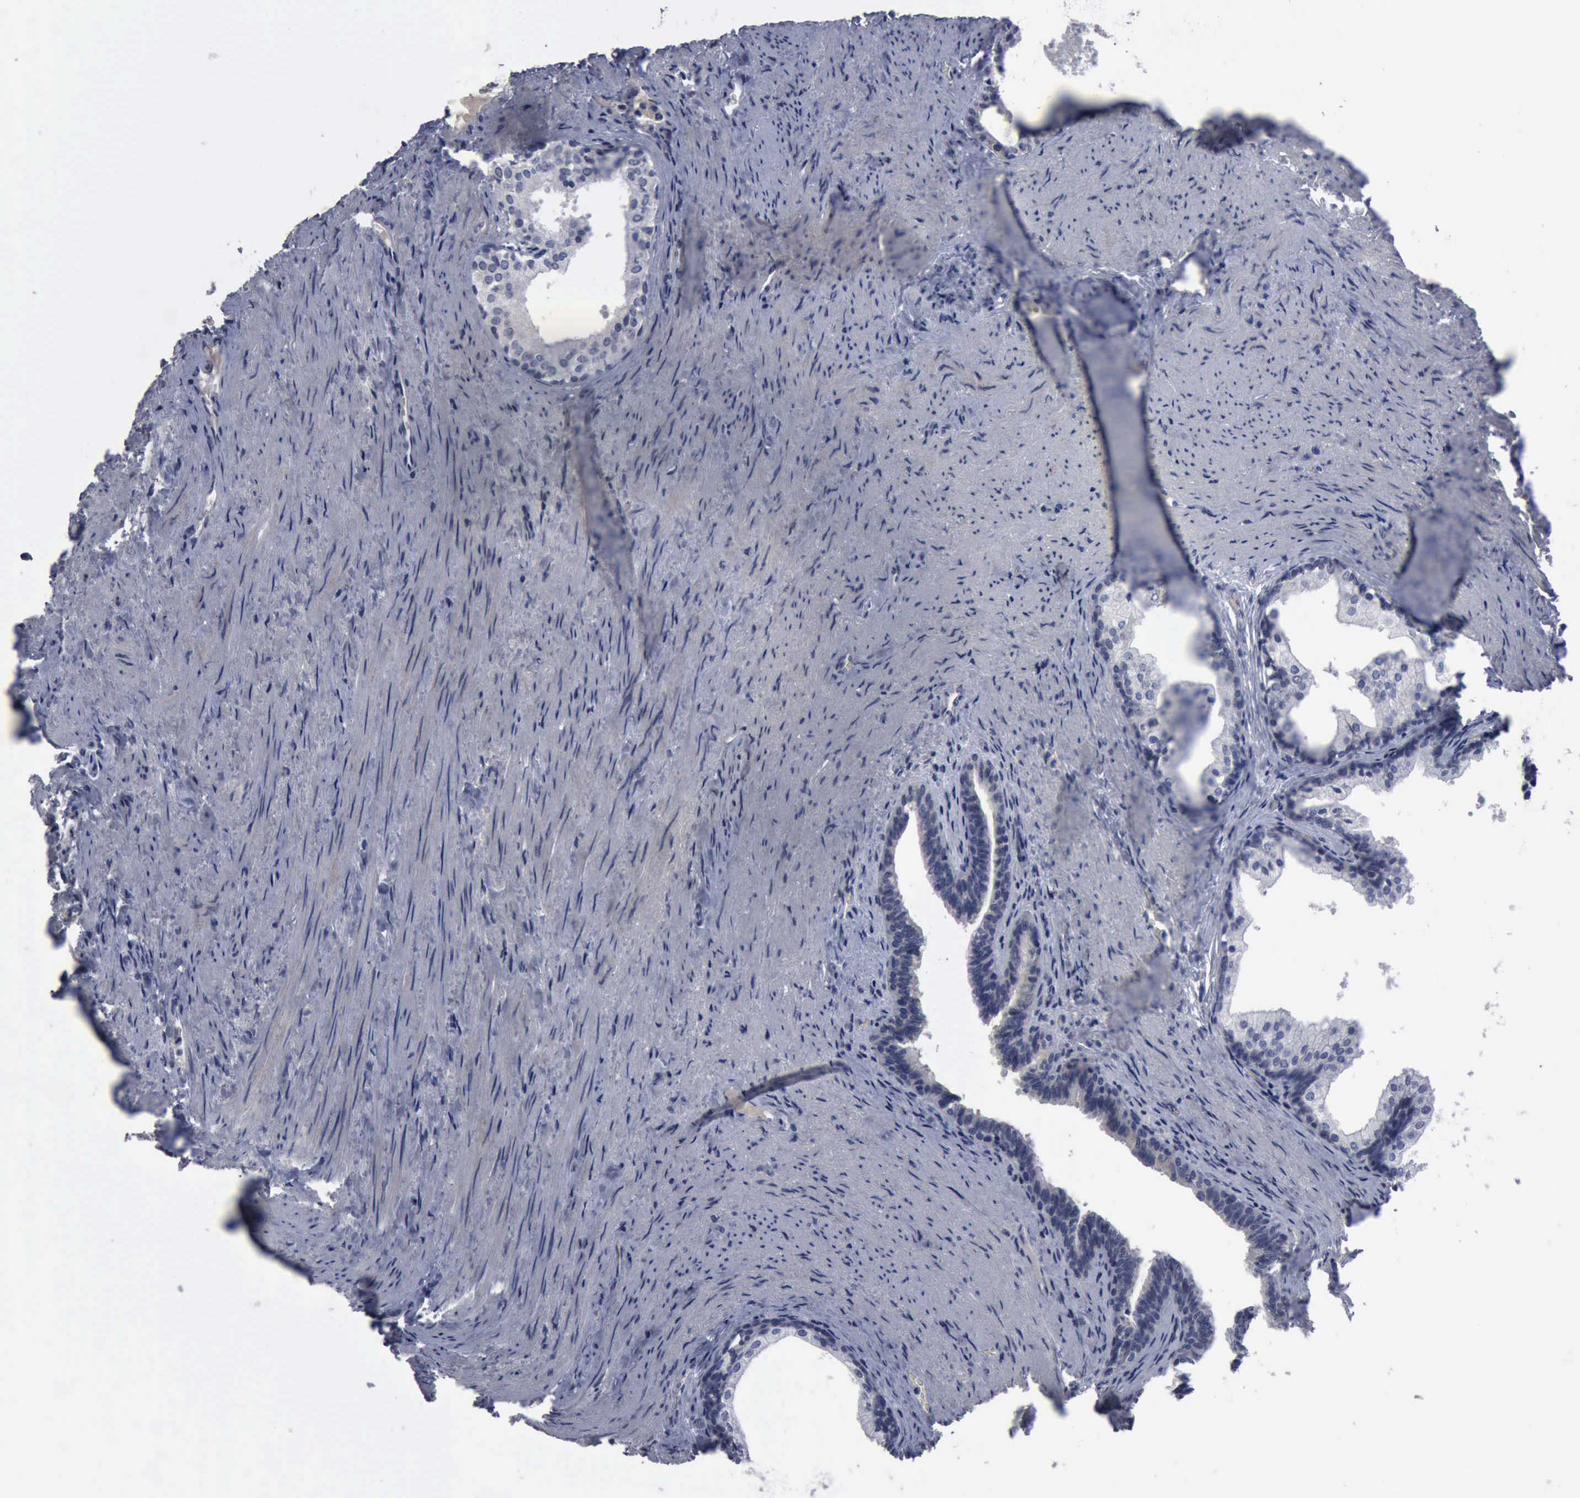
{"staining": {"intensity": "negative", "quantity": "none", "location": "none"}, "tissue": "prostate cancer", "cell_type": "Tumor cells", "image_type": "cancer", "snomed": [{"axis": "morphology", "description": "Adenocarcinoma, Medium grade"}, {"axis": "topography", "description": "Prostate"}], "caption": "Tumor cells show no significant protein staining in adenocarcinoma (medium-grade) (prostate).", "gene": "MYO18B", "patient": {"sex": "male", "age": 60}}